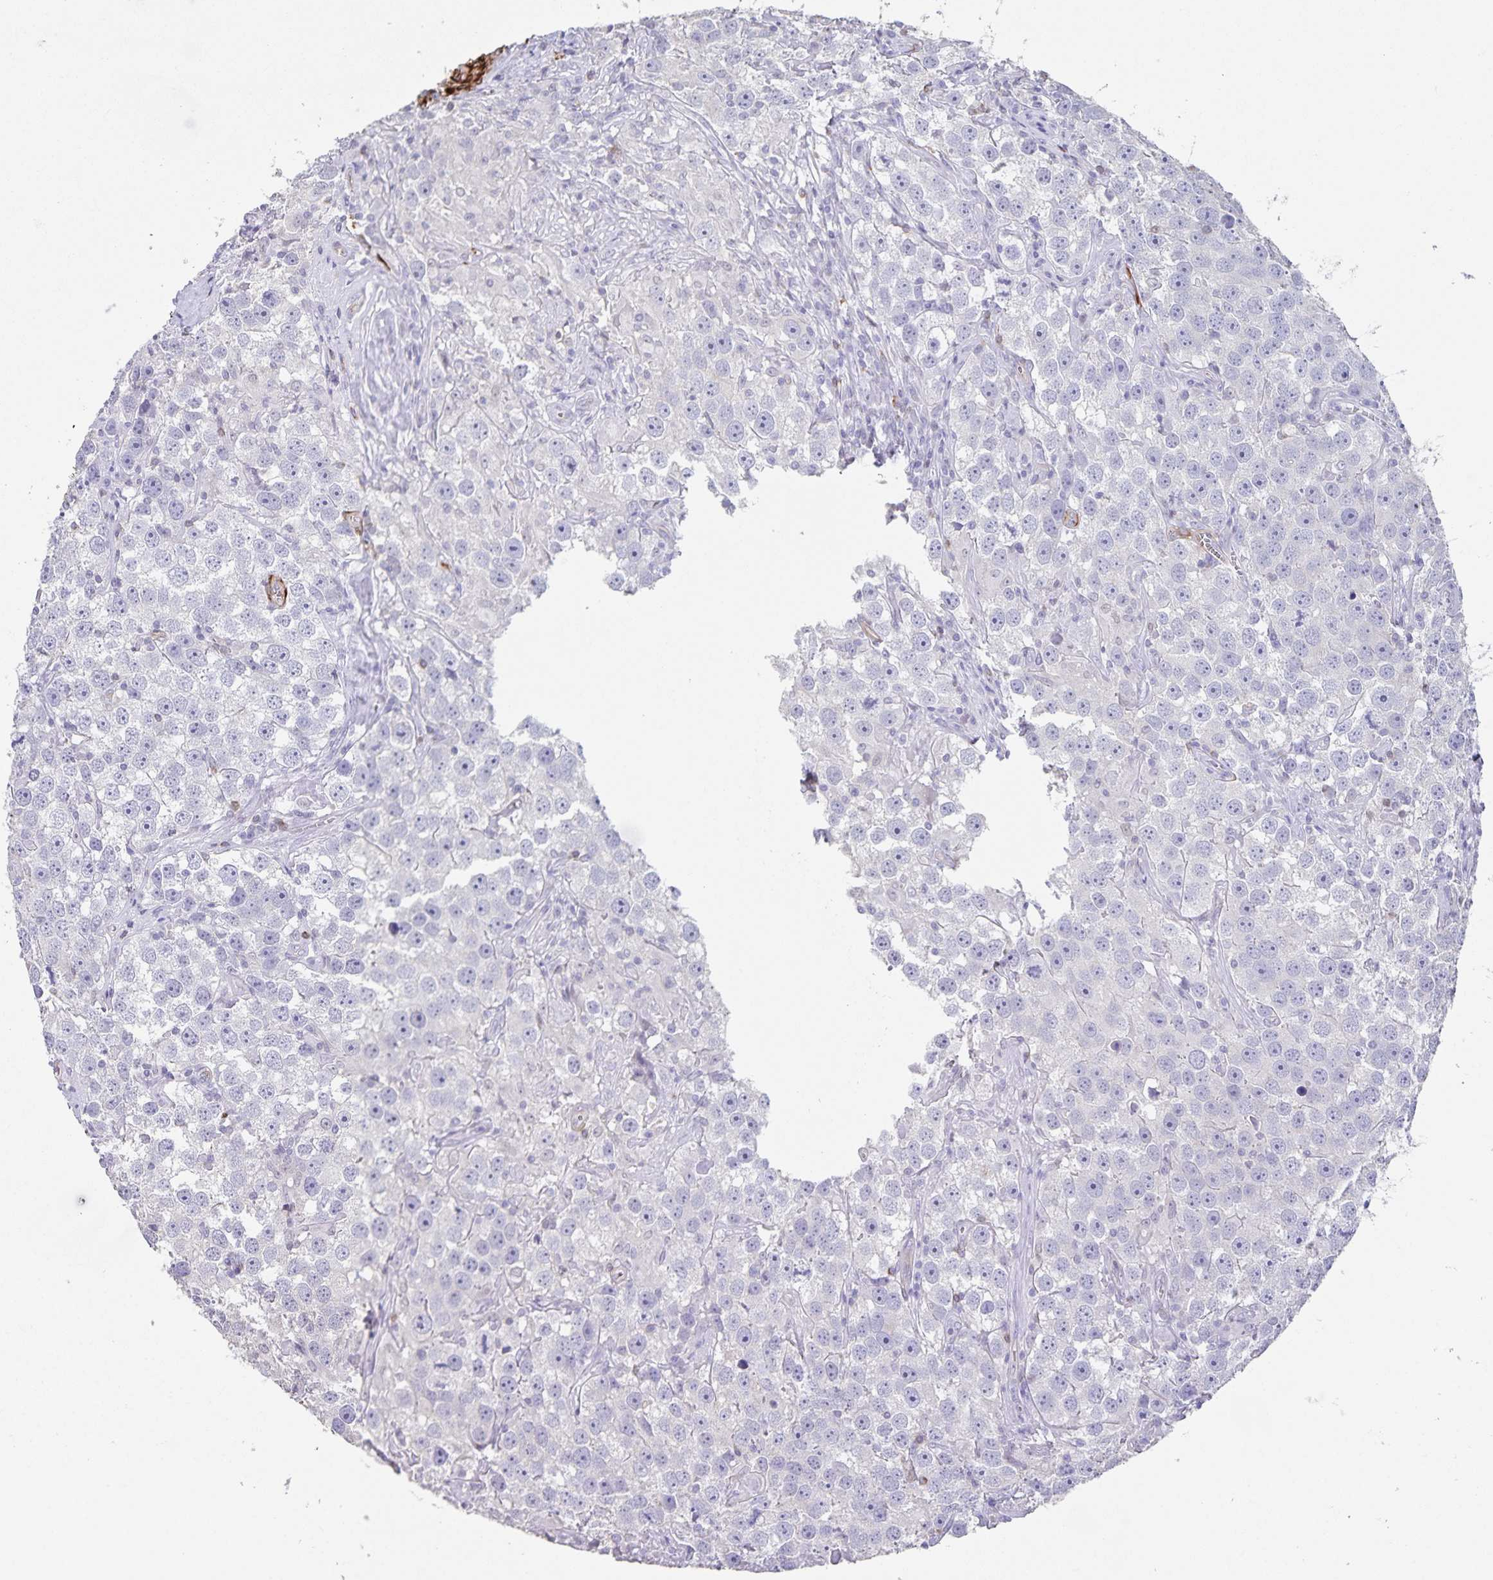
{"staining": {"intensity": "negative", "quantity": "none", "location": "none"}, "tissue": "testis cancer", "cell_type": "Tumor cells", "image_type": "cancer", "snomed": [{"axis": "morphology", "description": "Seminoma, NOS"}, {"axis": "topography", "description": "Testis"}], "caption": "This image is of testis cancer stained with immunohistochemistry (IHC) to label a protein in brown with the nuclei are counter-stained blue. There is no staining in tumor cells.", "gene": "SYNM", "patient": {"sex": "male", "age": 49}}